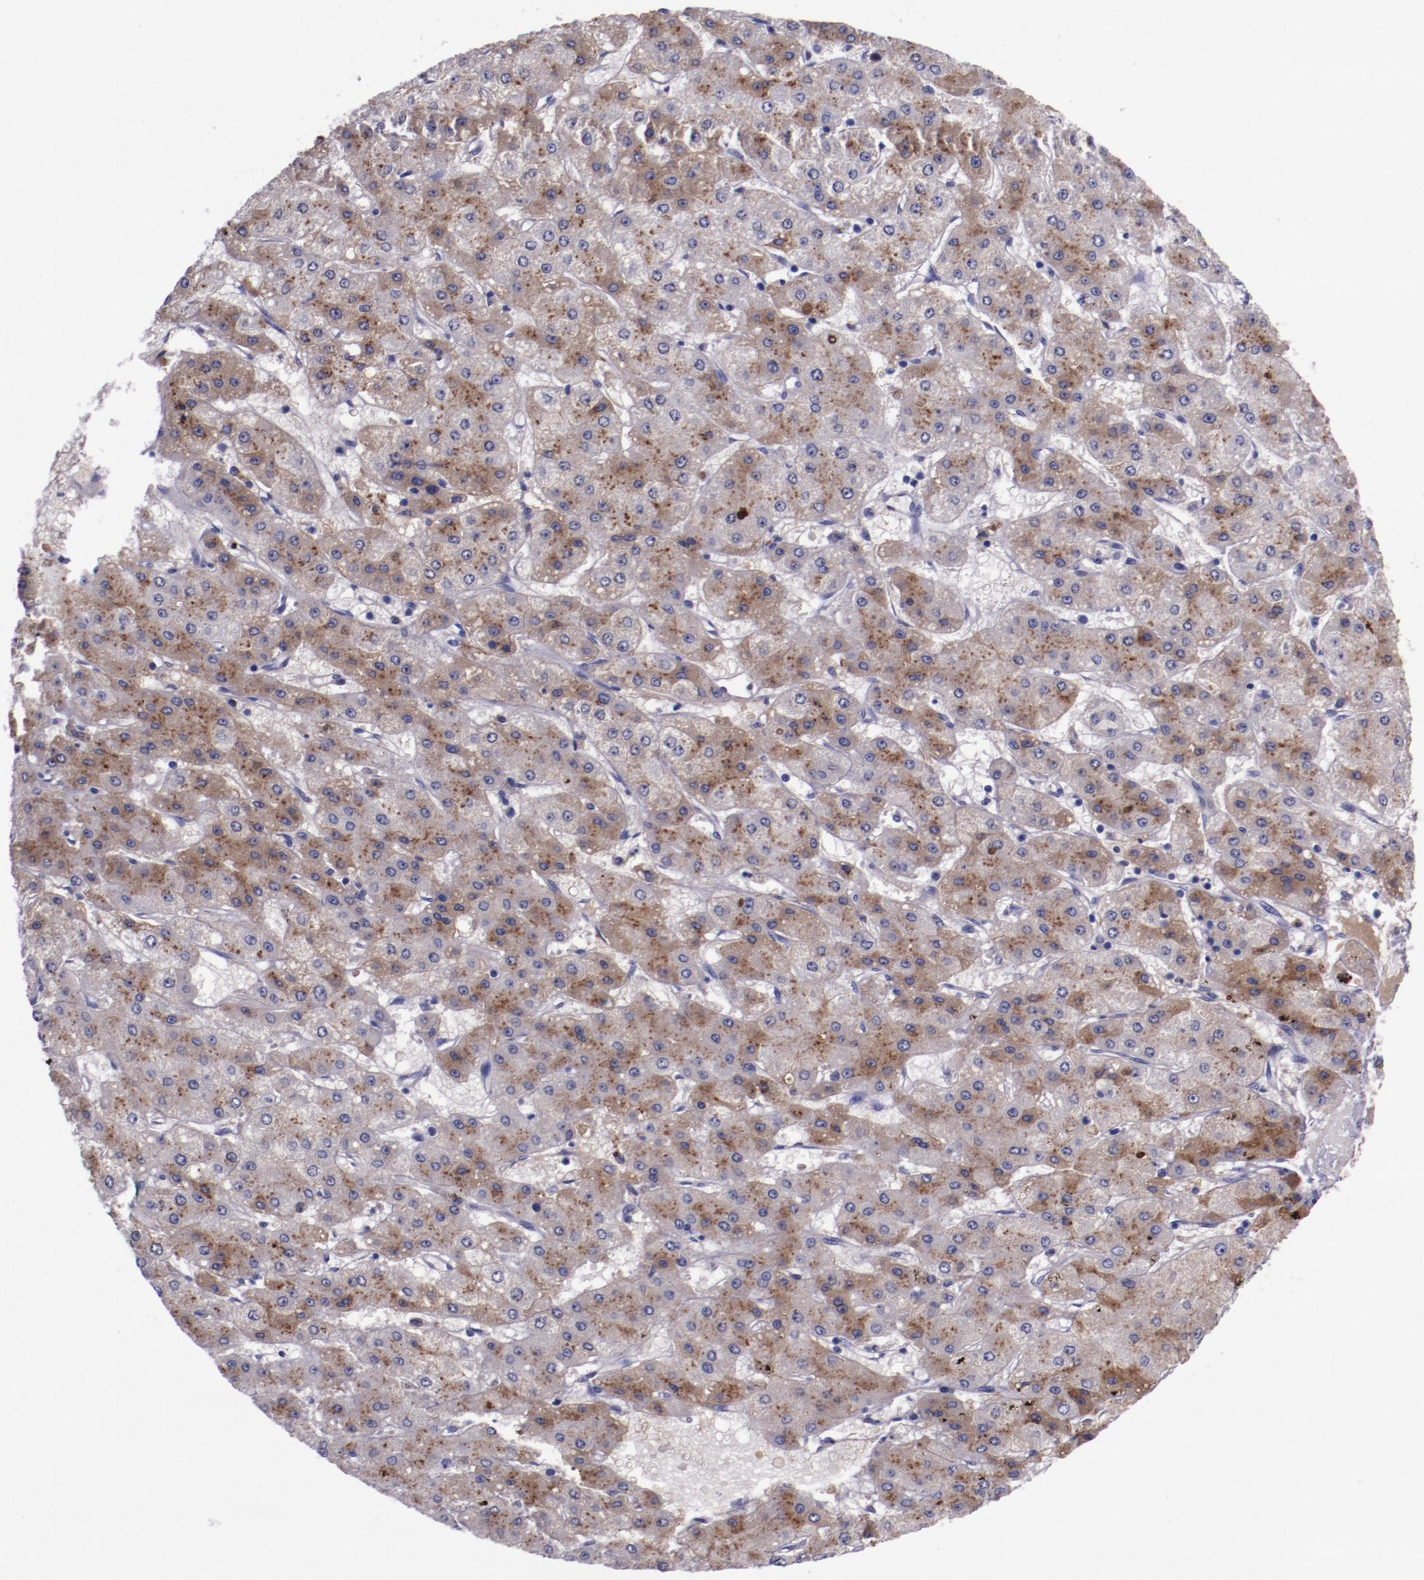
{"staining": {"intensity": "moderate", "quantity": "25%-75%", "location": "cytoplasmic/membranous"}, "tissue": "liver cancer", "cell_type": "Tumor cells", "image_type": "cancer", "snomed": [{"axis": "morphology", "description": "Carcinoma, Hepatocellular, NOS"}, {"axis": "topography", "description": "Liver"}], "caption": "There is medium levels of moderate cytoplasmic/membranous expression in tumor cells of liver cancer, as demonstrated by immunohistochemical staining (brown color).", "gene": "APOH", "patient": {"sex": "female", "age": 52}}